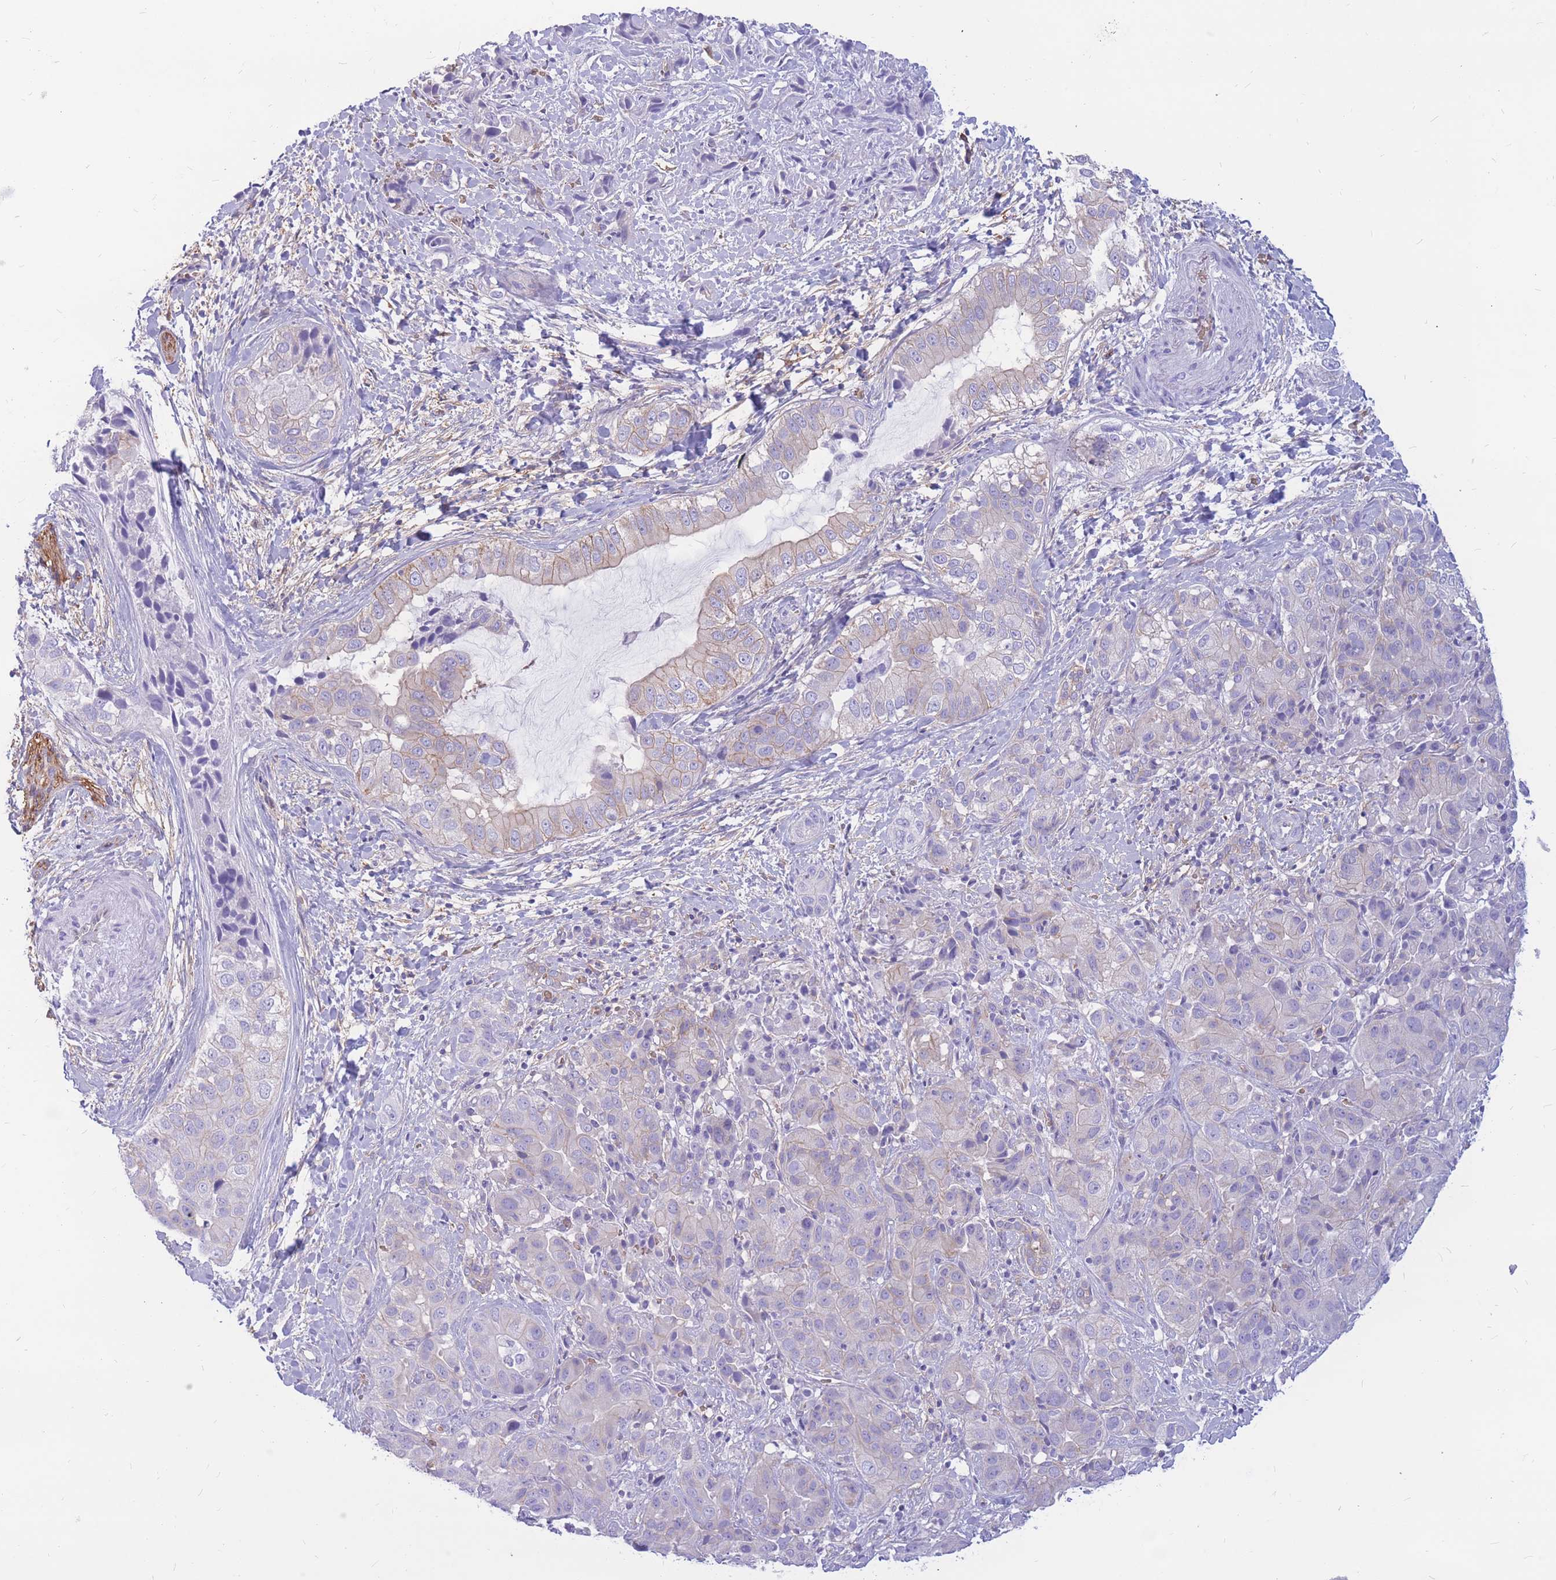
{"staining": {"intensity": "weak", "quantity": "25%-75%", "location": "cytoplasmic/membranous"}, "tissue": "liver cancer", "cell_type": "Tumor cells", "image_type": "cancer", "snomed": [{"axis": "morphology", "description": "Cholangiocarcinoma"}, {"axis": "topography", "description": "Liver"}], "caption": "Liver cholangiocarcinoma stained with DAB (3,3'-diaminobenzidine) IHC reveals low levels of weak cytoplasmic/membranous positivity in approximately 25%-75% of tumor cells.", "gene": "ADD2", "patient": {"sex": "female", "age": 52}}